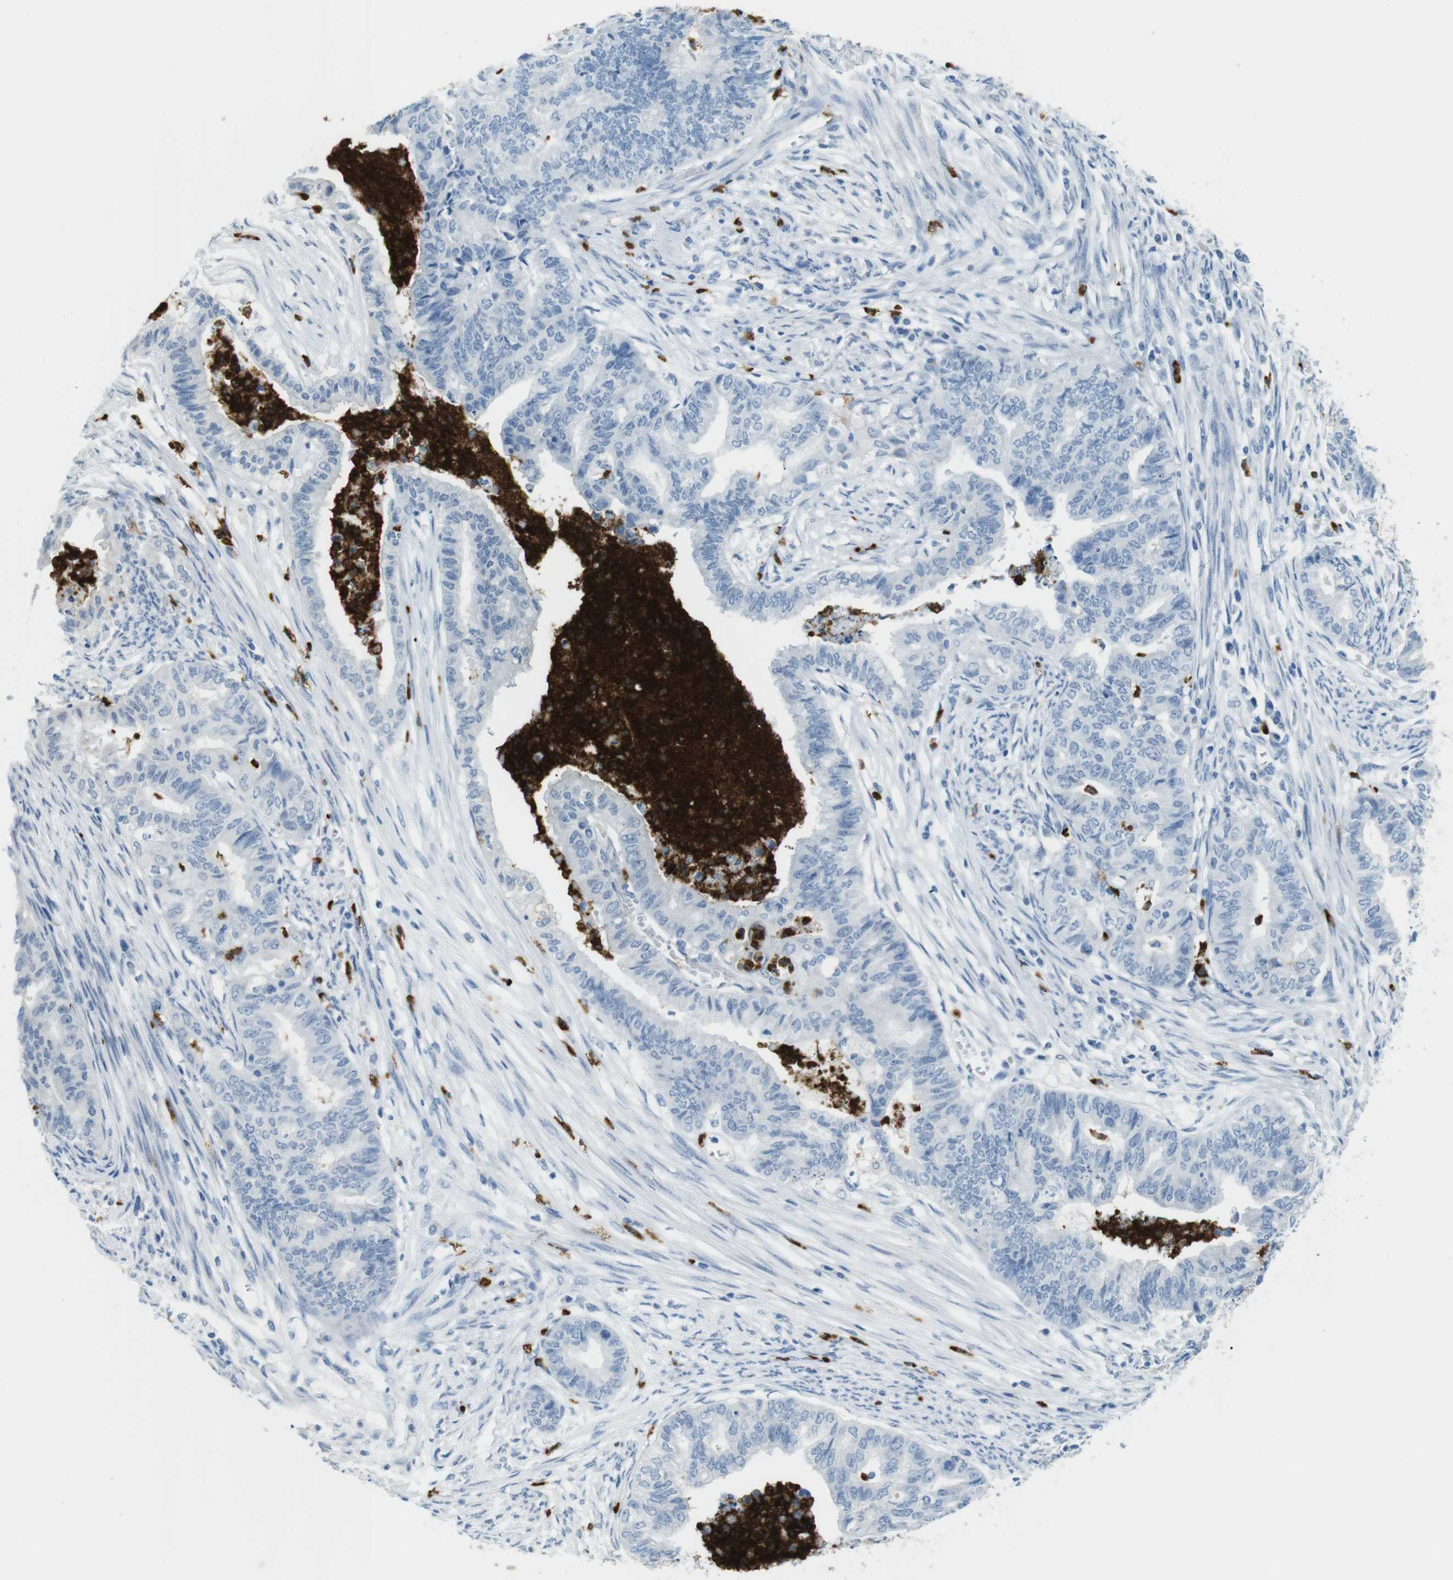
{"staining": {"intensity": "negative", "quantity": "none", "location": "none"}, "tissue": "endometrial cancer", "cell_type": "Tumor cells", "image_type": "cancer", "snomed": [{"axis": "morphology", "description": "Adenocarcinoma, NOS"}, {"axis": "topography", "description": "Endometrium"}], "caption": "High magnification brightfield microscopy of endometrial adenocarcinoma stained with DAB (3,3'-diaminobenzidine) (brown) and counterstained with hematoxylin (blue): tumor cells show no significant staining.", "gene": "MCEMP1", "patient": {"sex": "female", "age": 79}}